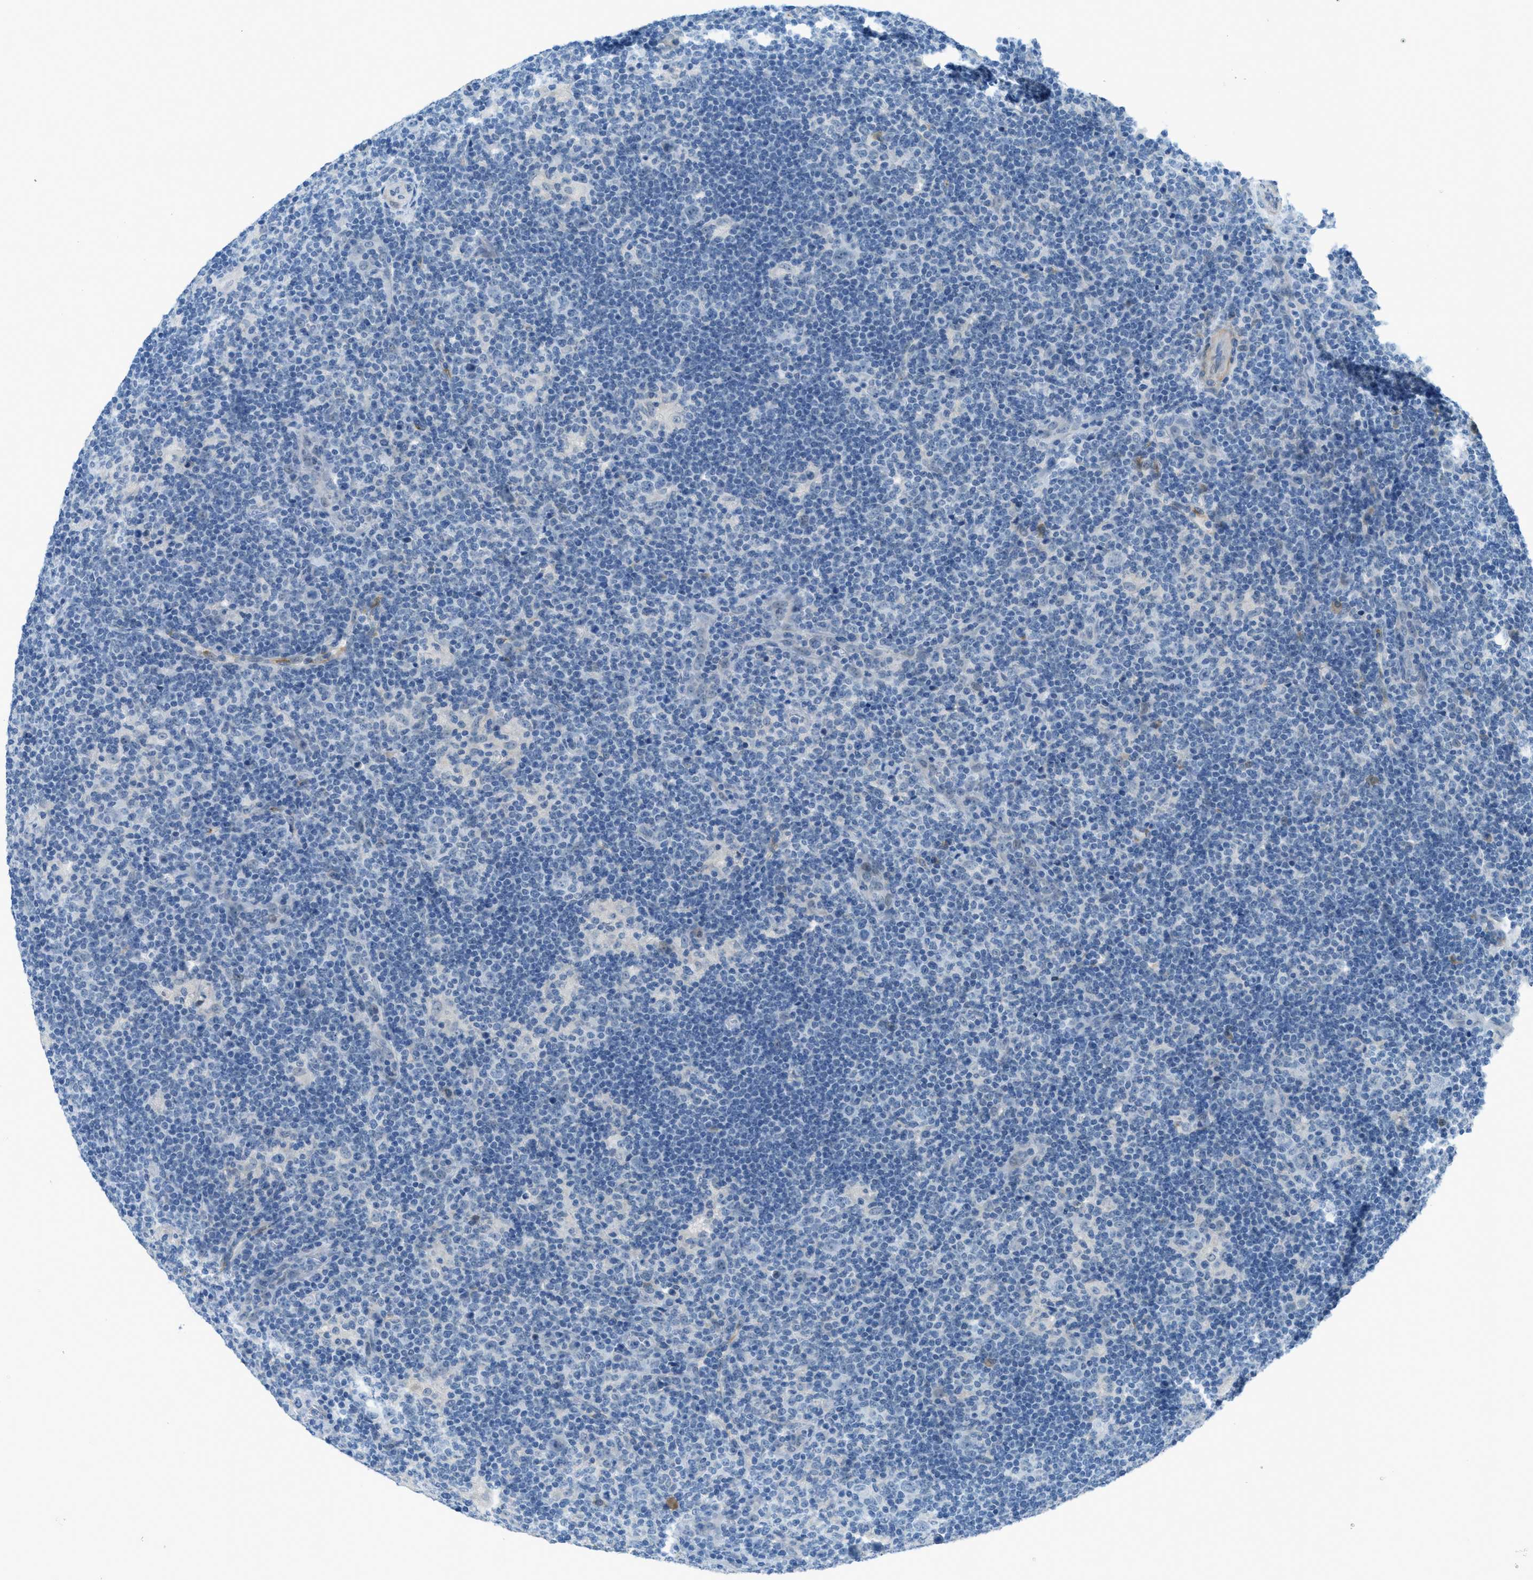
{"staining": {"intensity": "negative", "quantity": "none", "location": "none"}, "tissue": "lymphoma", "cell_type": "Tumor cells", "image_type": "cancer", "snomed": [{"axis": "morphology", "description": "Hodgkin's disease, NOS"}, {"axis": "topography", "description": "Lymph node"}], "caption": "Protein analysis of lymphoma demonstrates no significant staining in tumor cells.", "gene": "KLHL8", "patient": {"sex": "female", "age": 57}}